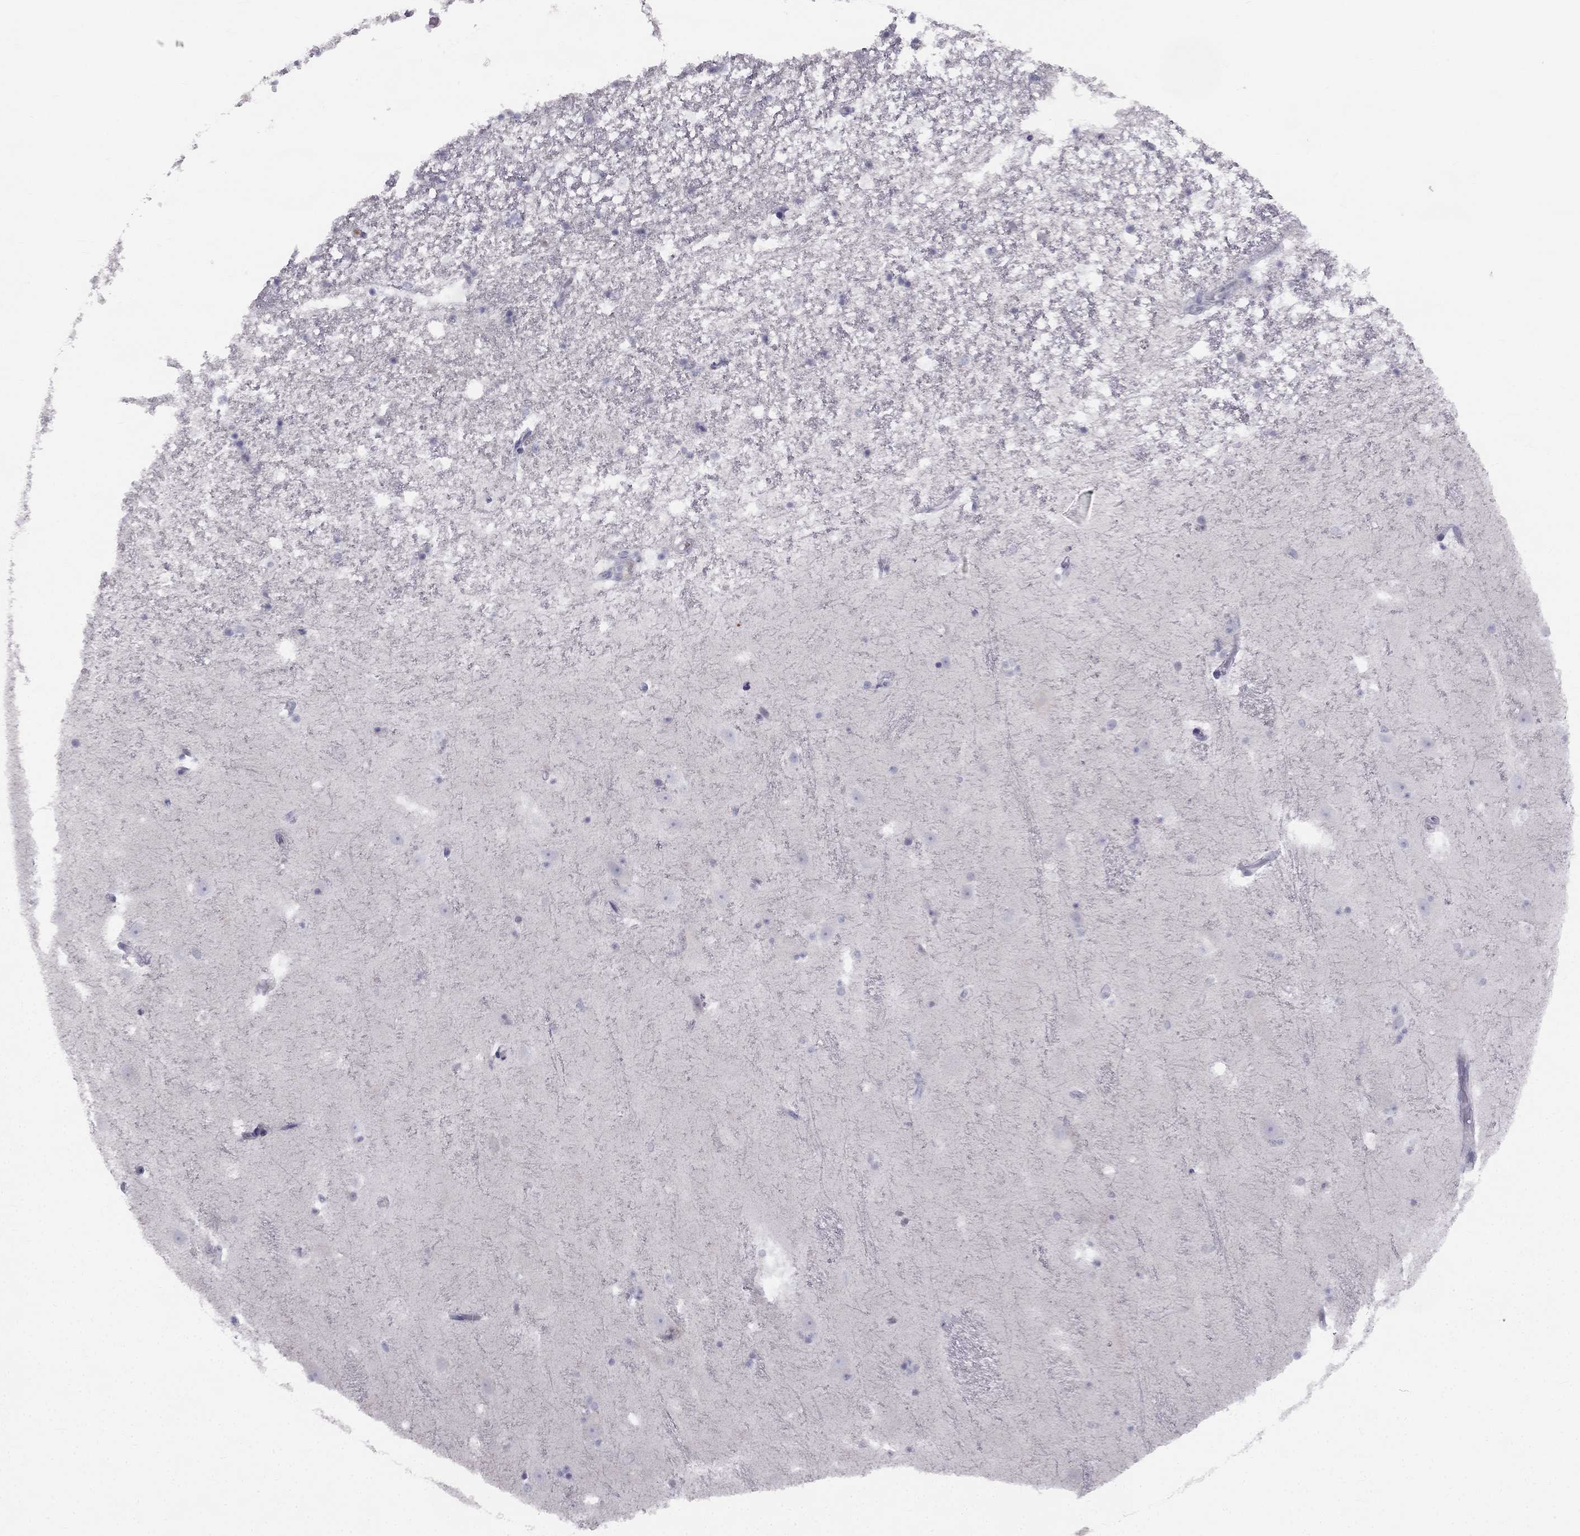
{"staining": {"intensity": "moderate", "quantity": "<25%", "location": "nuclear"}, "tissue": "hippocampus", "cell_type": "Glial cells", "image_type": "normal", "snomed": [{"axis": "morphology", "description": "Normal tissue, NOS"}, {"axis": "topography", "description": "Hippocampus"}], "caption": "Immunohistochemistry (IHC) (DAB) staining of normal hippocampus shows moderate nuclear protein positivity in about <25% of glial cells.", "gene": "TRPS1", "patient": {"sex": "male", "age": 49}}